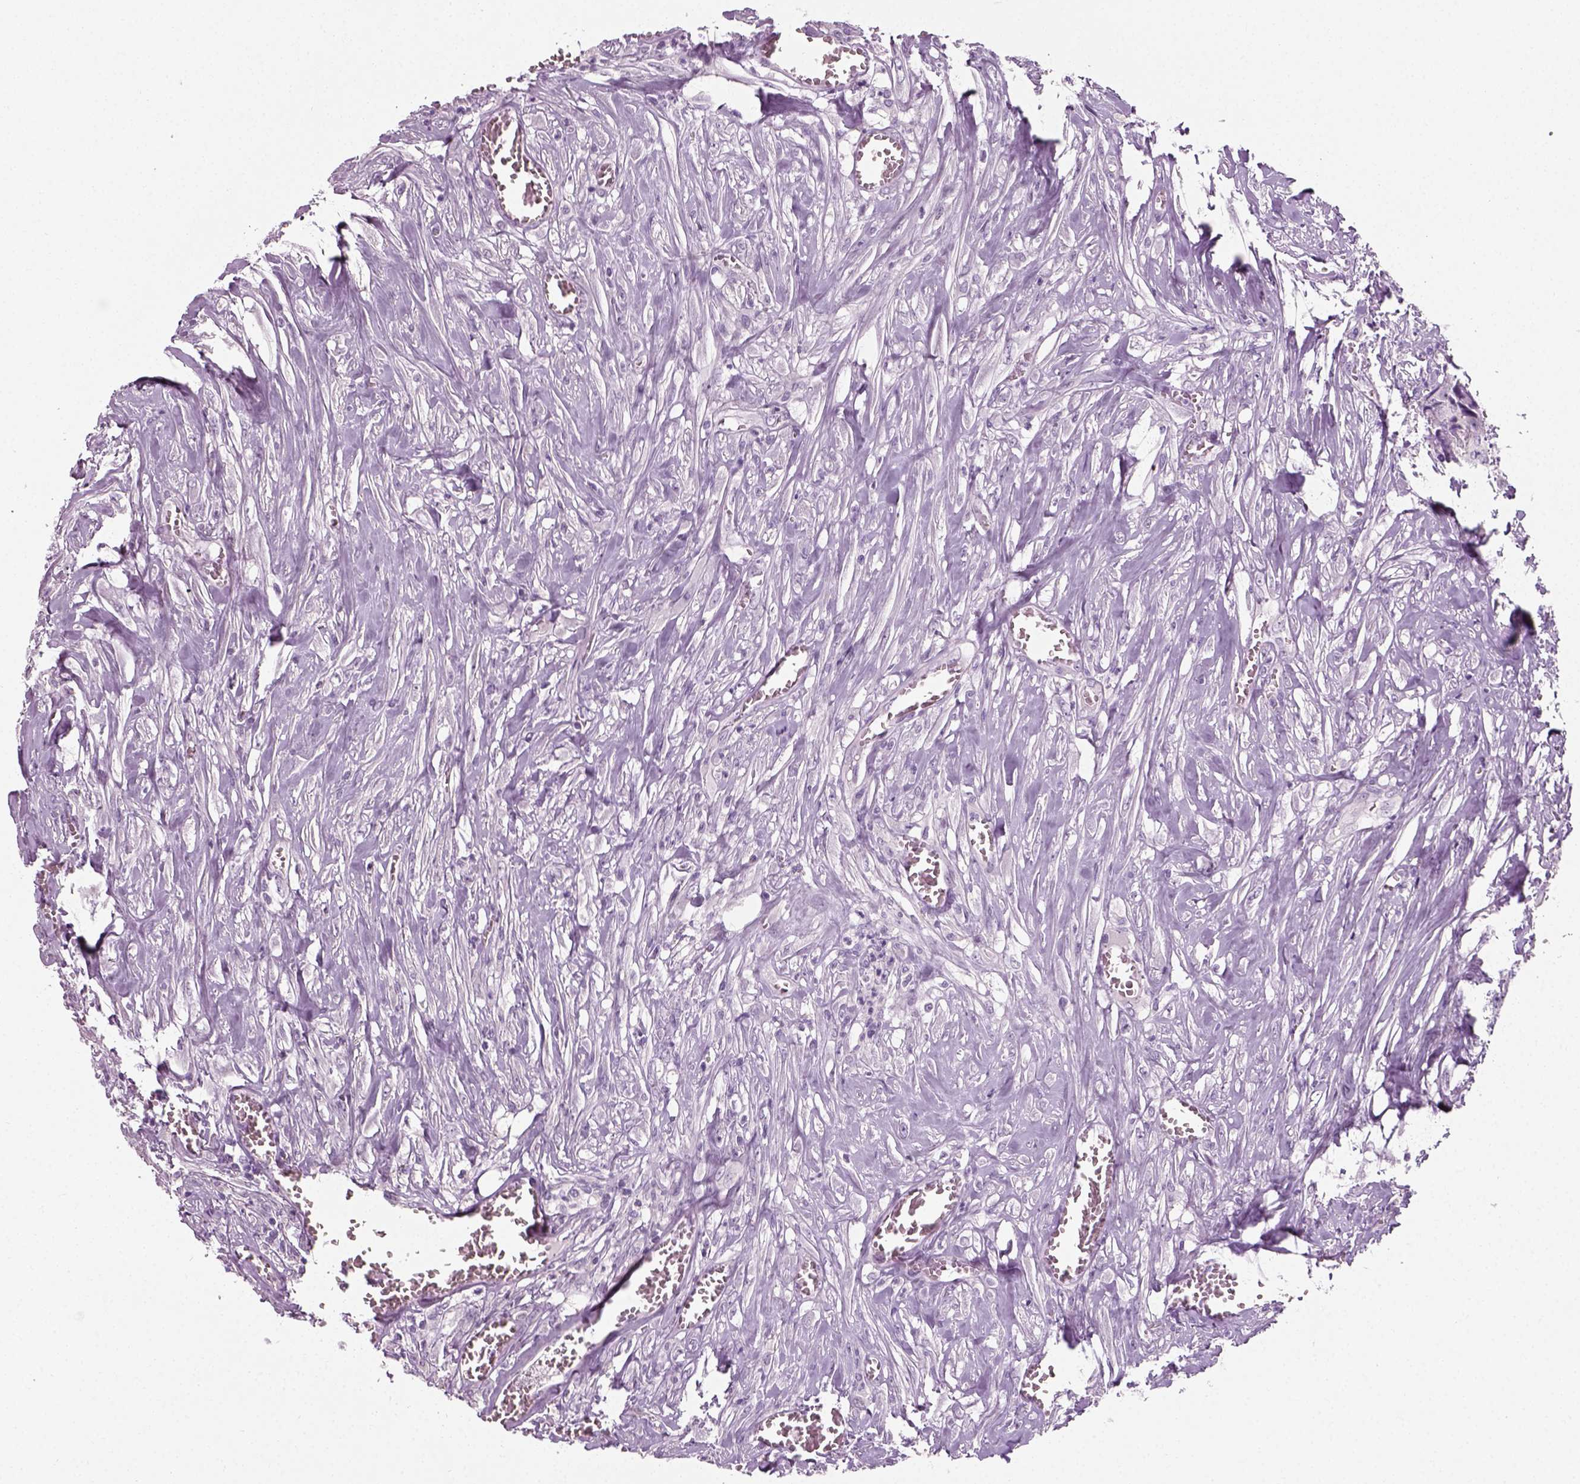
{"staining": {"intensity": "negative", "quantity": "none", "location": "none"}, "tissue": "colorectal cancer", "cell_type": "Tumor cells", "image_type": "cancer", "snomed": [{"axis": "morphology", "description": "Adenocarcinoma, NOS"}, {"axis": "topography", "description": "Rectum"}], "caption": "DAB immunohistochemical staining of colorectal cancer (adenocarcinoma) displays no significant positivity in tumor cells.", "gene": "SPATA31E1", "patient": {"sex": "female", "age": 62}}